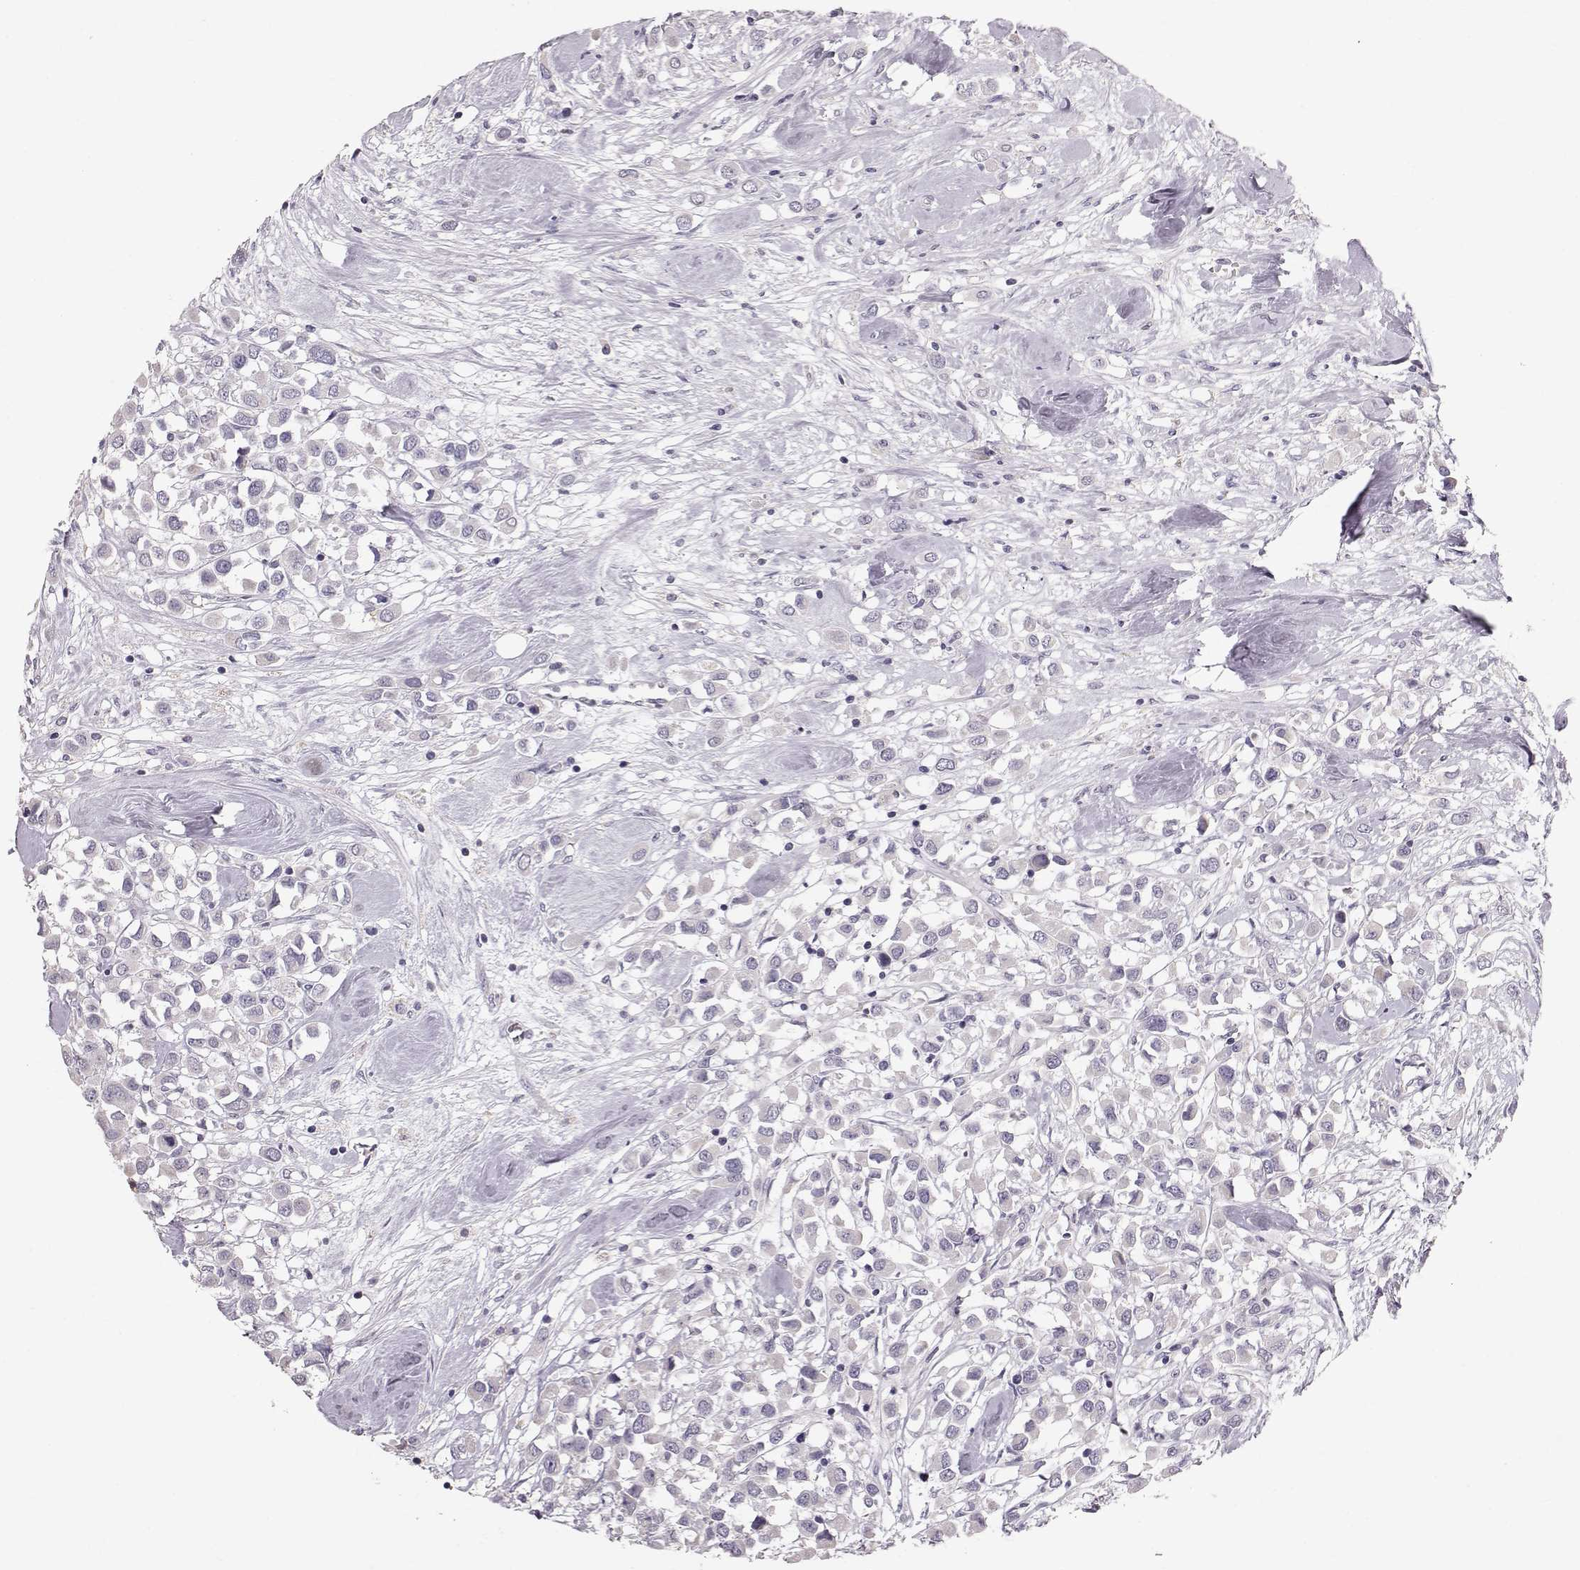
{"staining": {"intensity": "negative", "quantity": "none", "location": "none"}, "tissue": "breast cancer", "cell_type": "Tumor cells", "image_type": "cancer", "snomed": [{"axis": "morphology", "description": "Duct carcinoma"}, {"axis": "topography", "description": "Breast"}], "caption": "IHC image of human breast cancer (infiltrating ductal carcinoma) stained for a protein (brown), which demonstrates no staining in tumor cells.", "gene": "POU1F1", "patient": {"sex": "female", "age": 61}}